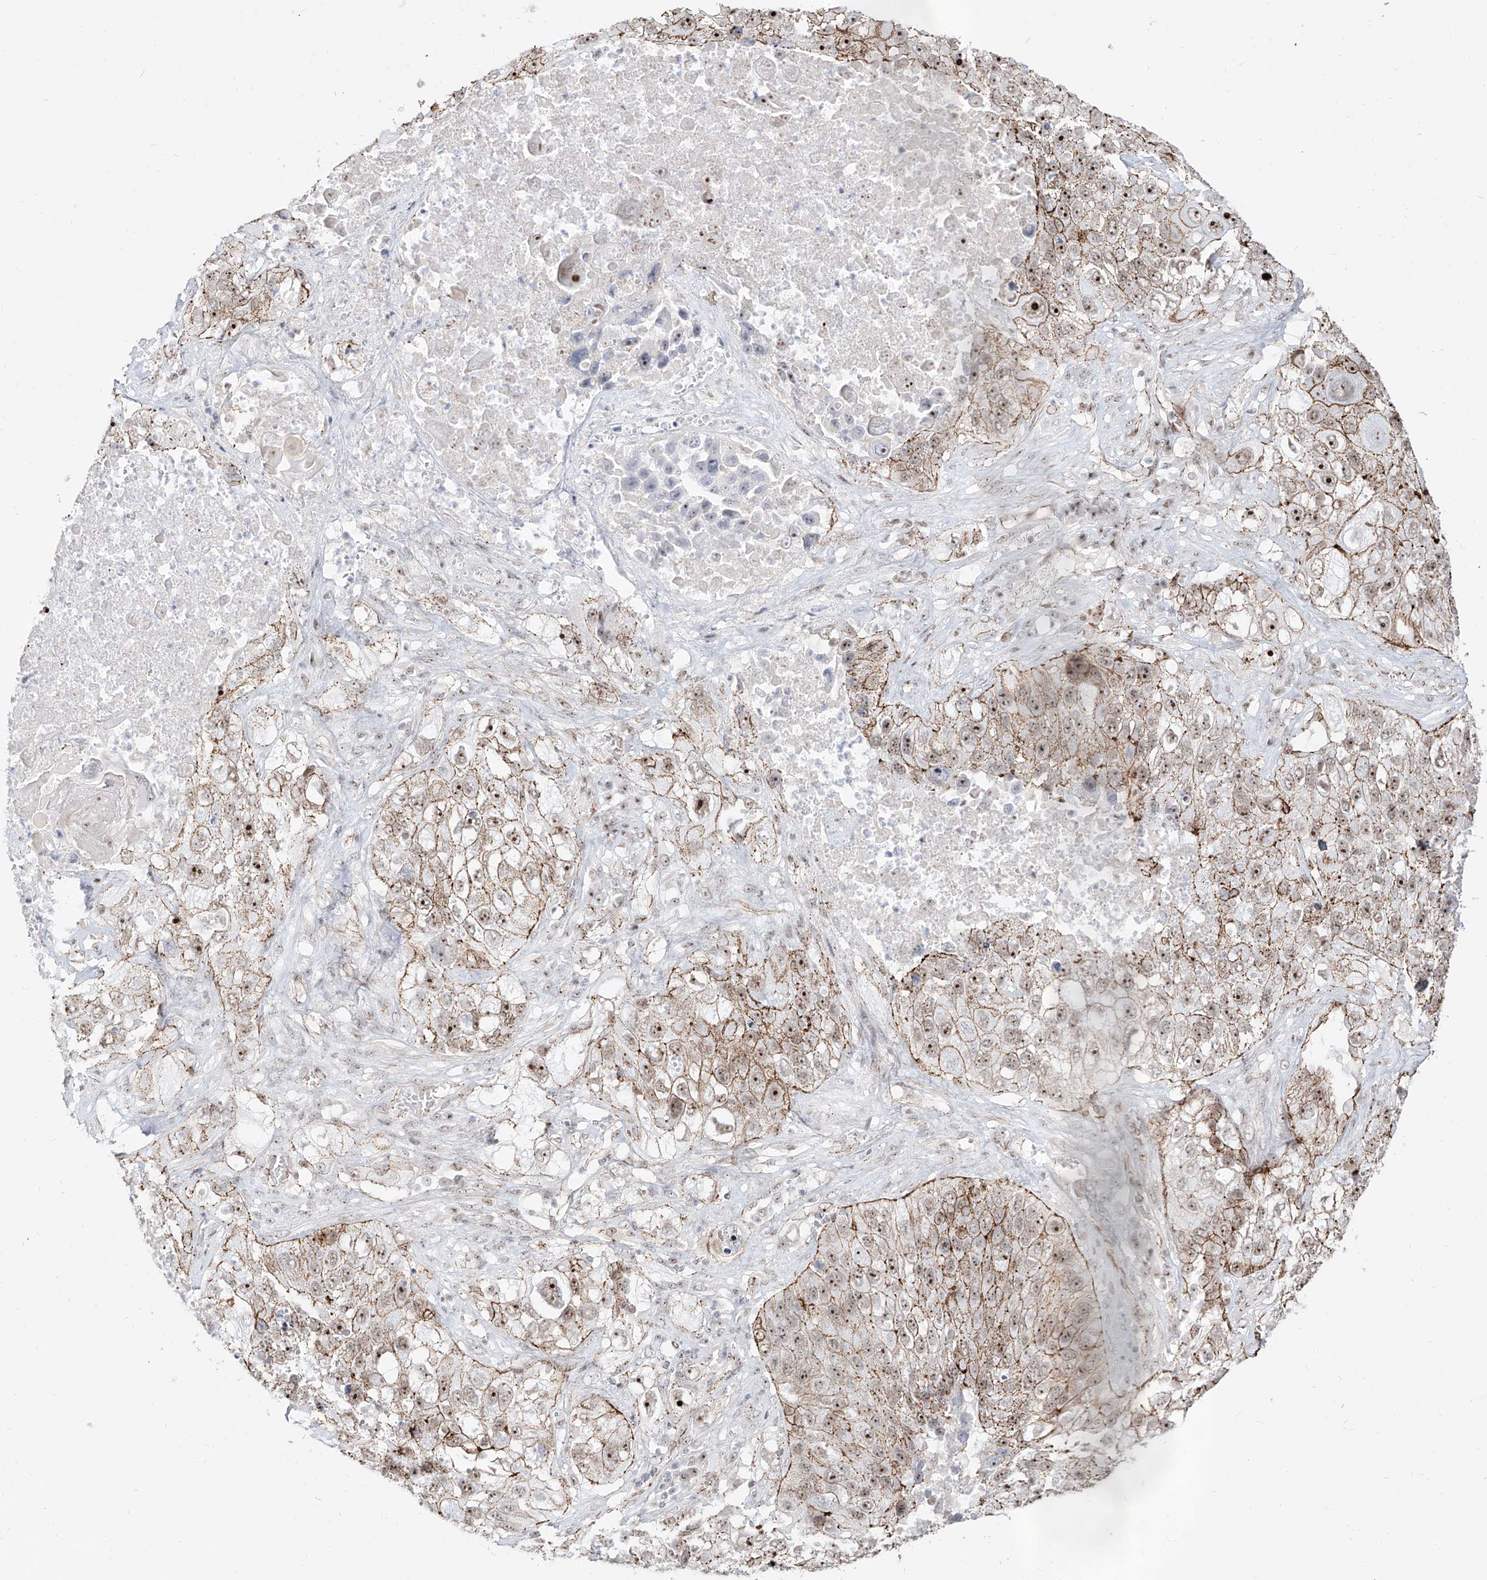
{"staining": {"intensity": "strong", "quantity": ">75%", "location": "cytoplasmic/membranous,nuclear"}, "tissue": "lung cancer", "cell_type": "Tumor cells", "image_type": "cancer", "snomed": [{"axis": "morphology", "description": "Squamous cell carcinoma, NOS"}, {"axis": "topography", "description": "Lung"}], "caption": "Tumor cells exhibit high levels of strong cytoplasmic/membranous and nuclear staining in about >75% of cells in lung cancer (squamous cell carcinoma). (brown staining indicates protein expression, while blue staining denotes nuclei).", "gene": "ZNF710", "patient": {"sex": "male", "age": 61}}